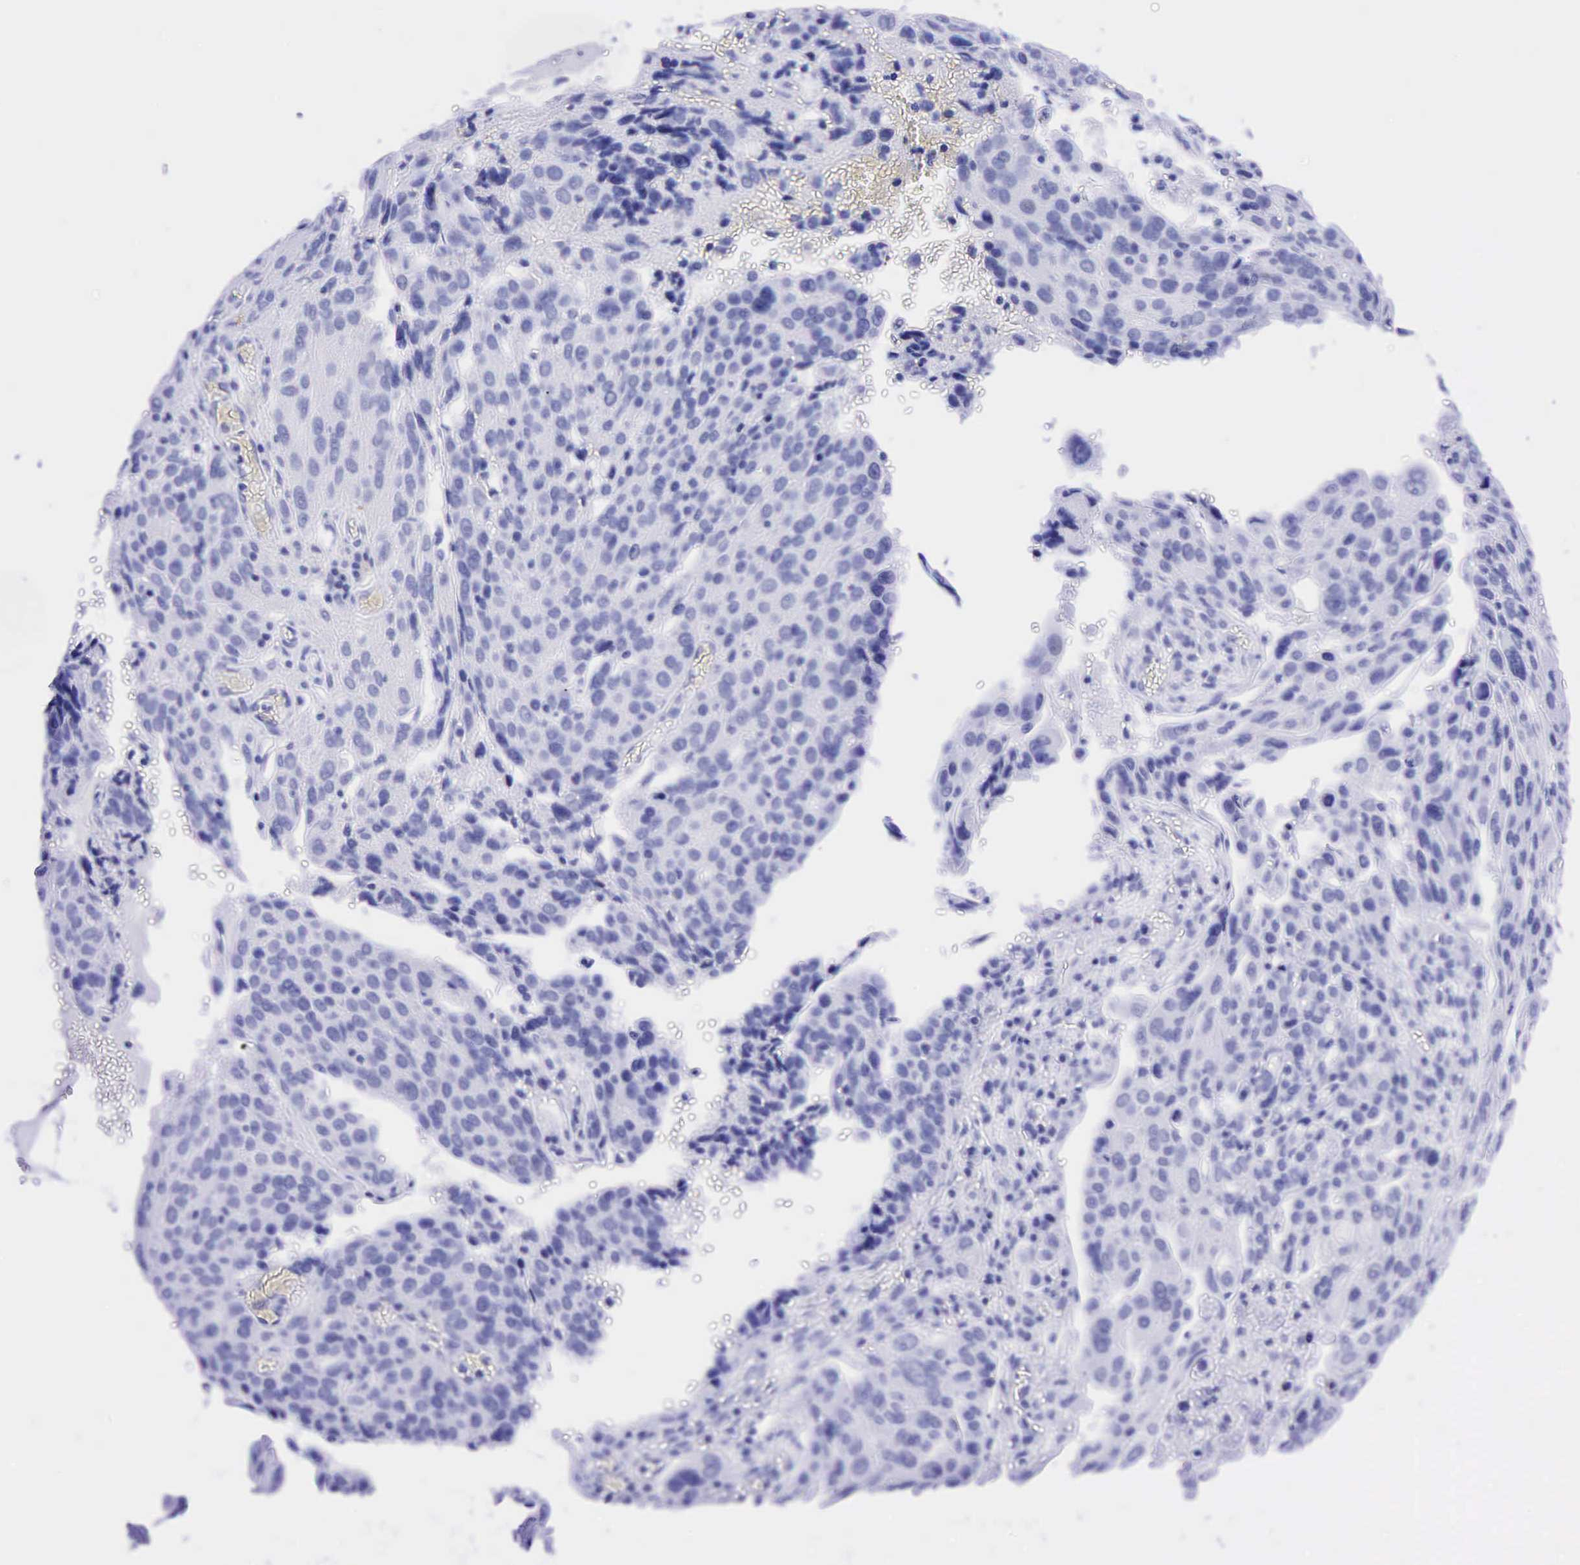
{"staining": {"intensity": "negative", "quantity": "none", "location": "none"}, "tissue": "ovarian cancer", "cell_type": "Tumor cells", "image_type": "cancer", "snomed": [{"axis": "morphology", "description": "Carcinoma, endometroid"}, {"axis": "topography", "description": "Ovary"}], "caption": "IHC of ovarian endometroid carcinoma demonstrates no staining in tumor cells.", "gene": "CEACAM5", "patient": {"sex": "female", "age": 75}}